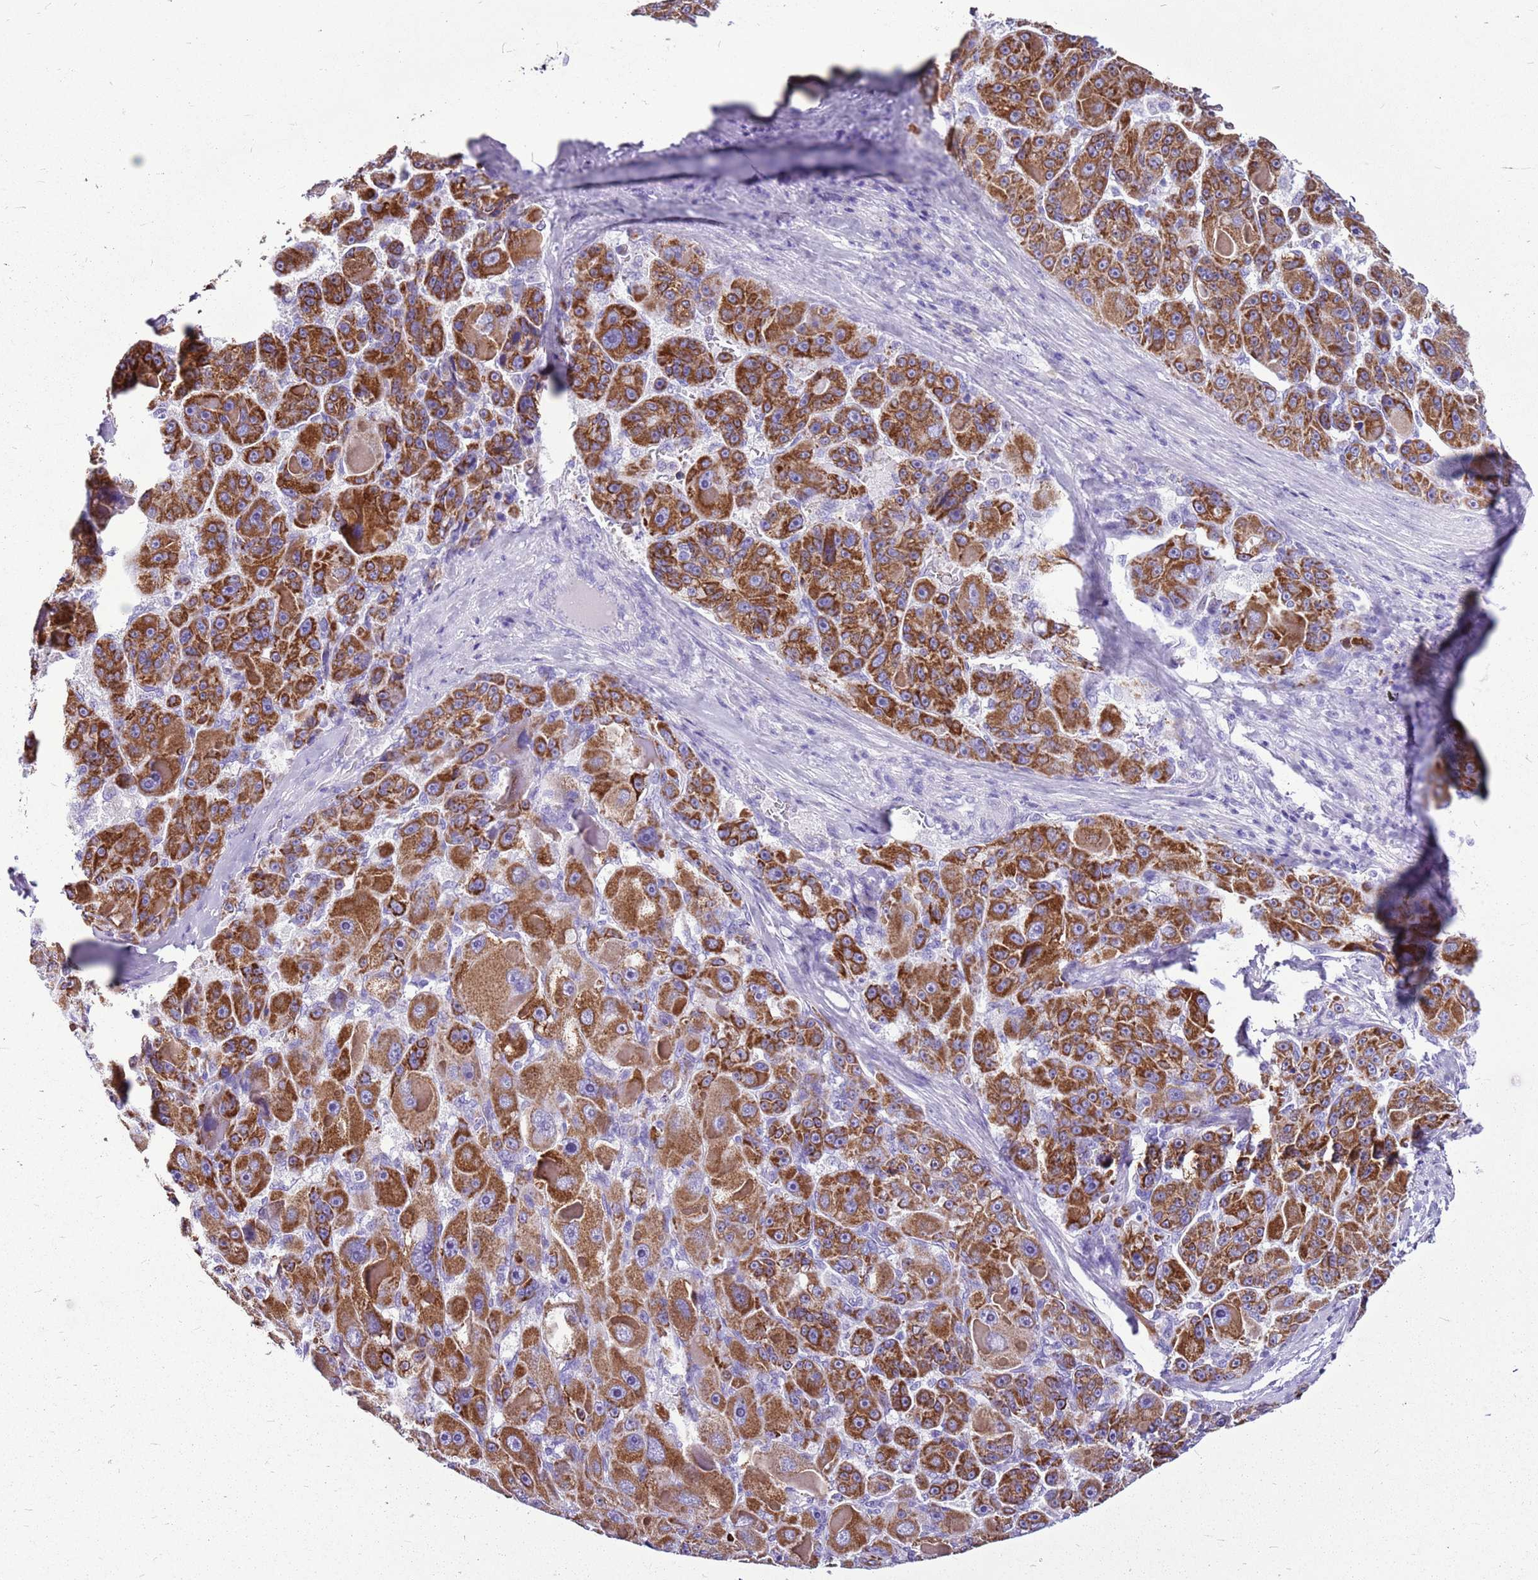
{"staining": {"intensity": "strong", "quantity": ">75%", "location": "cytoplasmic/membranous"}, "tissue": "liver cancer", "cell_type": "Tumor cells", "image_type": "cancer", "snomed": [{"axis": "morphology", "description": "Carcinoma, Hepatocellular, NOS"}, {"axis": "topography", "description": "Liver"}], "caption": "Protein analysis of liver cancer (hepatocellular carcinoma) tissue displays strong cytoplasmic/membranous positivity in about >75% of tumor cells.", "gene": "ACSS3", "patient": {"sex": "male", "age": 76}}